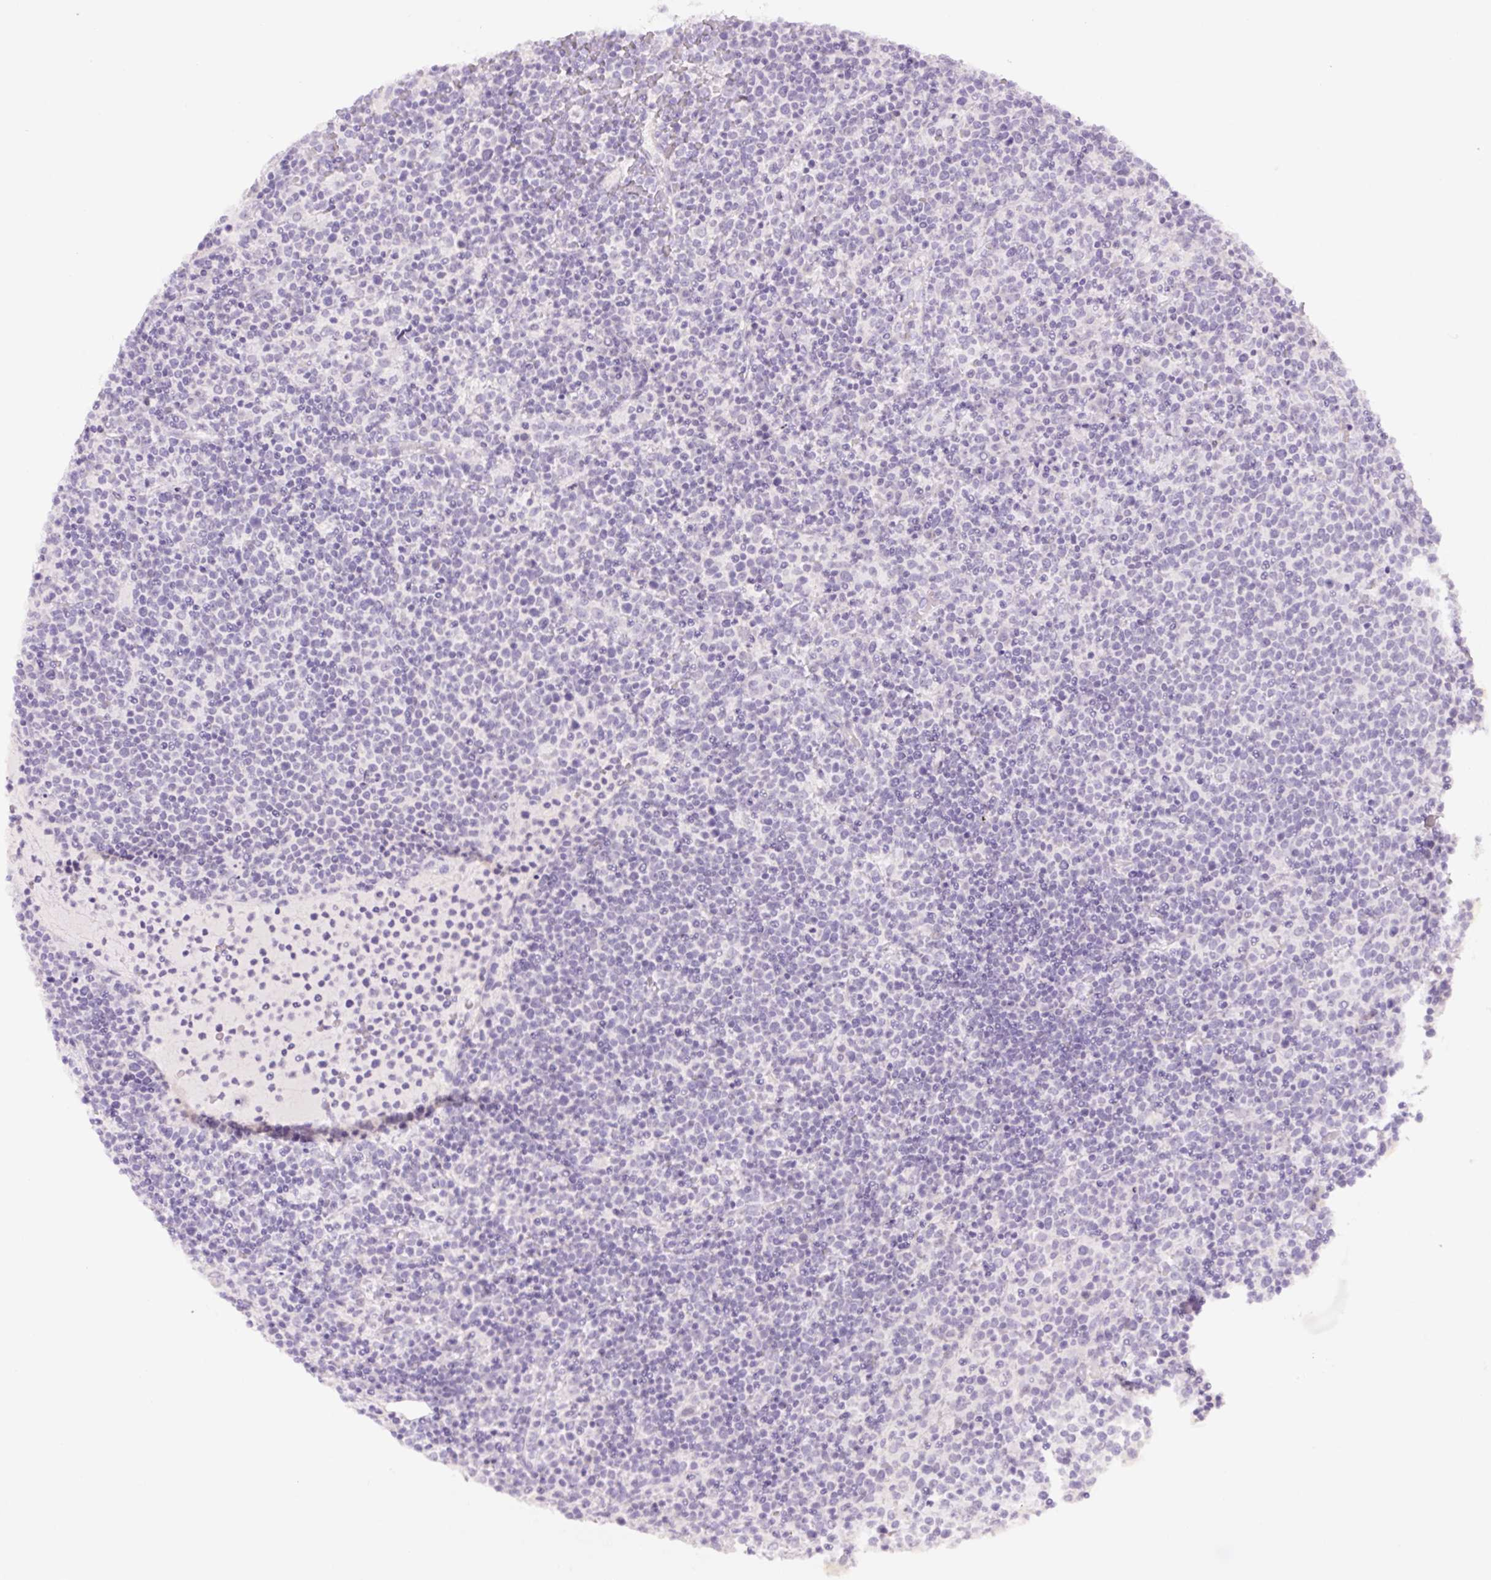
{"staining": {"intensity": "negative", "quantity": "none", "location": "none"}, "tissue": "lymphoma", "cell_type": "Tumor cells", "image_type": "cancer", "snomed": [{"axis": "morphology", "description": "Malignant lymphoma, non-Hodgkin's type, High grade"}, {"axis": "topography", "description": "Lymph node"}], "caption": "Immunohistochemistry of human malignant lymphoma, non-Hodgkin's type (high-grade) shows no positivity in tumor cells.", "gene": "SIX1", "patient": {"sex": "male", "age": 61}}